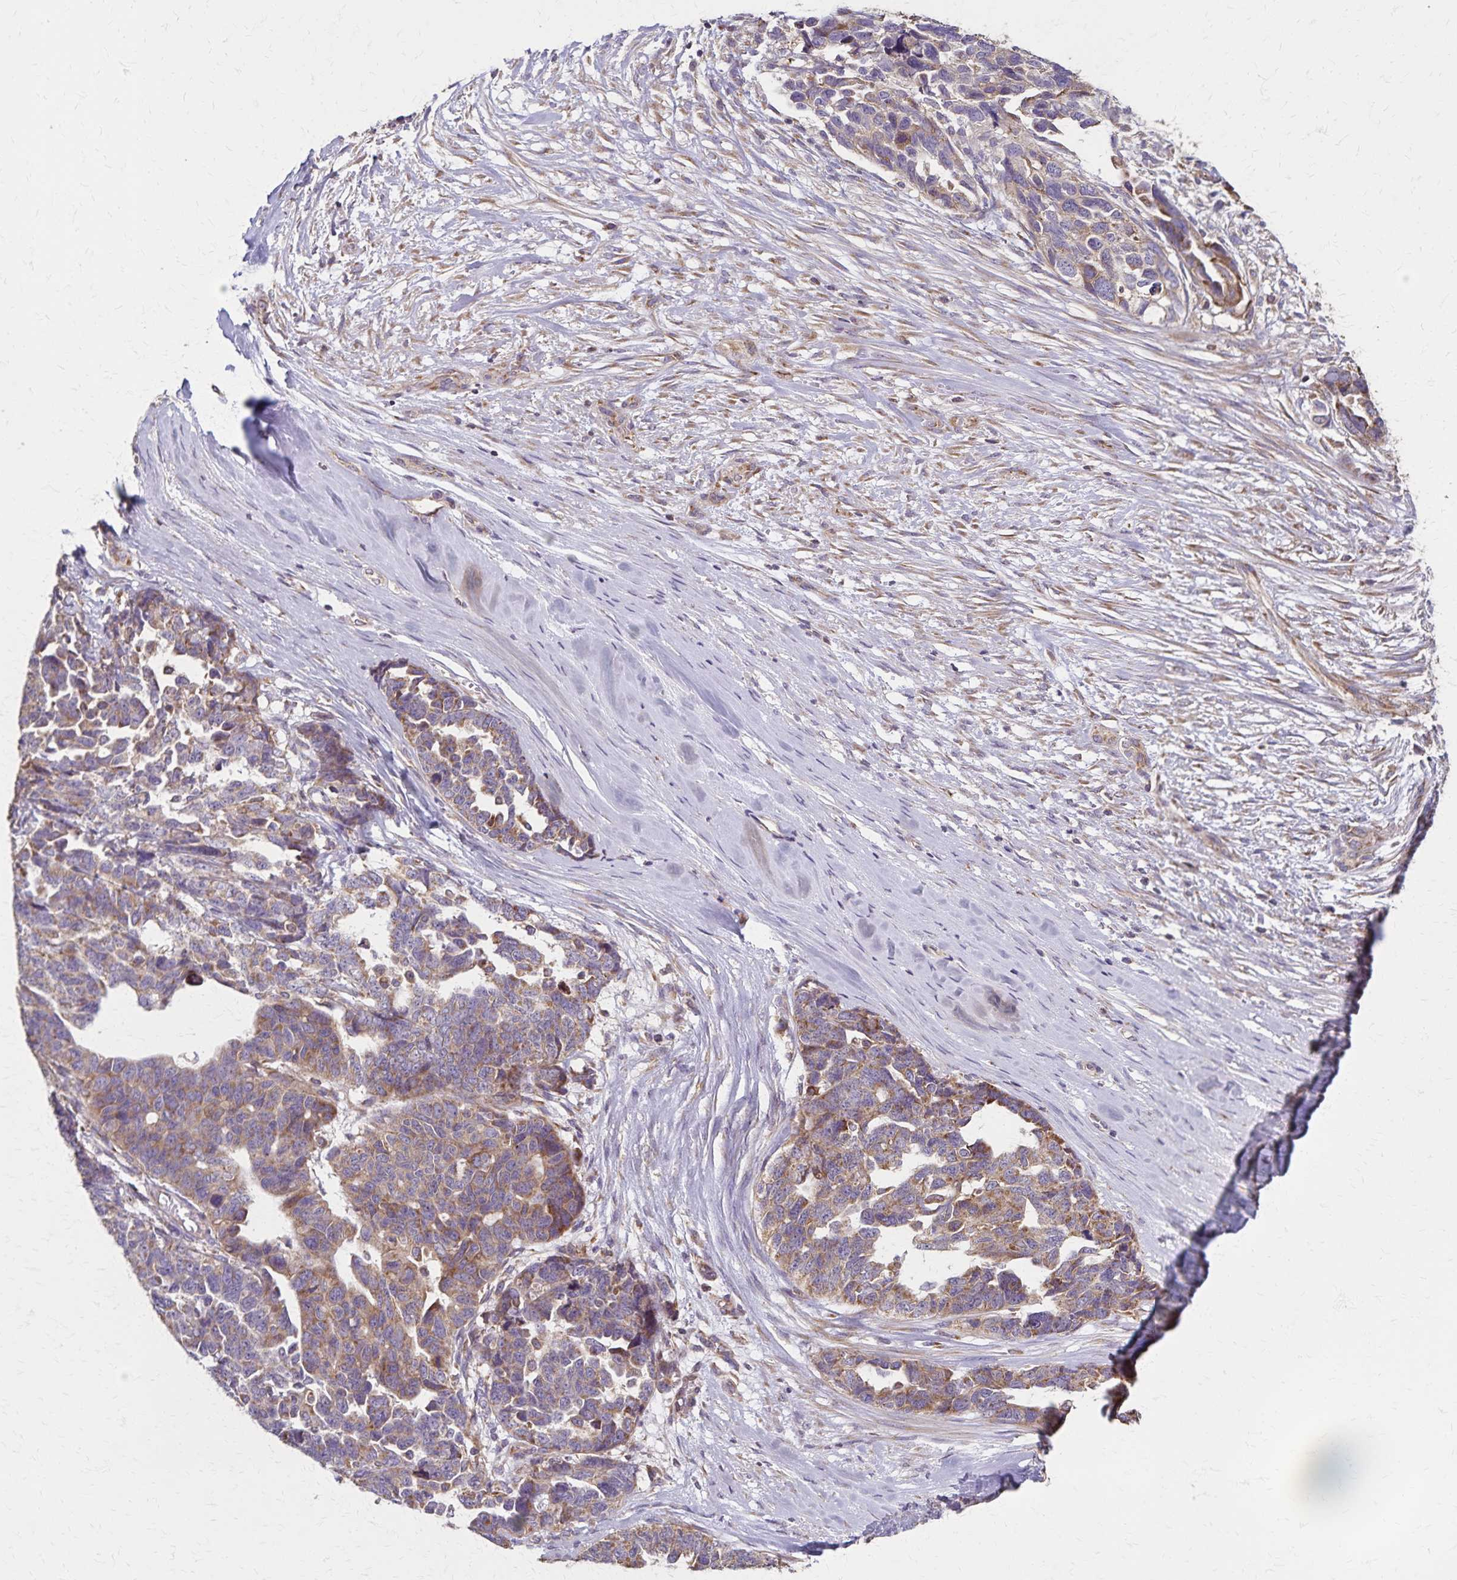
{"staining": {"intensity": "moderate", "quantity": ">75%", "location": "cytoplasmic/membranous"}, "tissue": "ovarian cancer", "cell_type": "Tumor cells", "image_type": "cancer", "snomed": [{"axis": "morphology", "description": "Cystadenocarcinoma, serous, NOS"}, {"axis": "topography", "description": "Ovary"}], "caption": "Human ovarian serous cystadenocarcinoma stained for a protein (brown) demonstrates moderate cytoplasmic/membranous positive staining in approximately >75% of tumor cells.", "gene": "RNF10", "patient": {"sex": "female", "age": 69}}